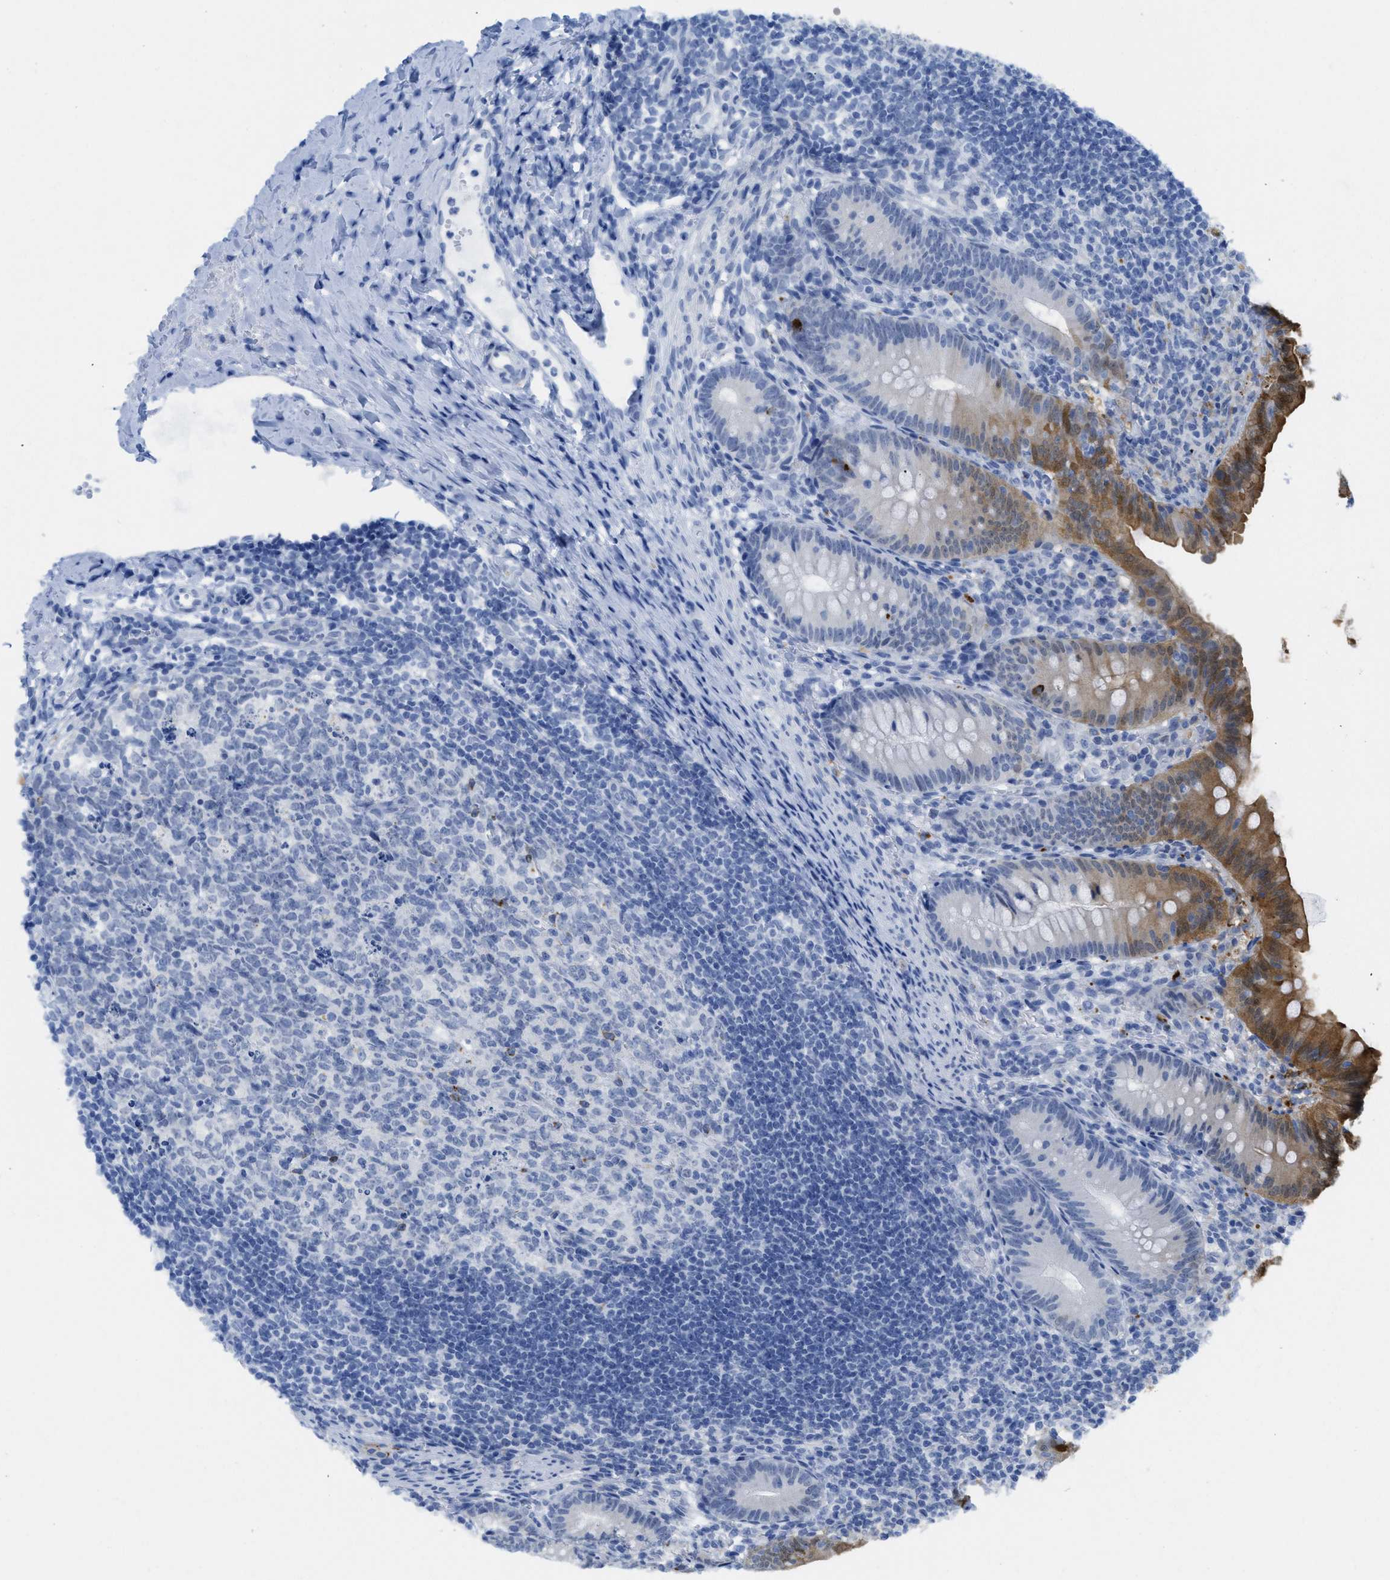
{"staining": {"intensity": "moderate", "quantity": "25%-75%", "location": "cytoplasmic/membranous"}, "tissue": "appendix", "cell_type": "Glandular cells", "image_type": "normal", "snomed": [{"axis": "morphology", "description": "Normal tissue, NOS"}, {"axis": "topography", "description": "Appendix"}], "caption": "Appendix stained with a brown dye exhibits moderate cytoplasmic/membranous positive positivity in approximately 25%-75% of glandular cells.", "gene": "WDR4", "patient": {"sex": "male", "age": 1}}